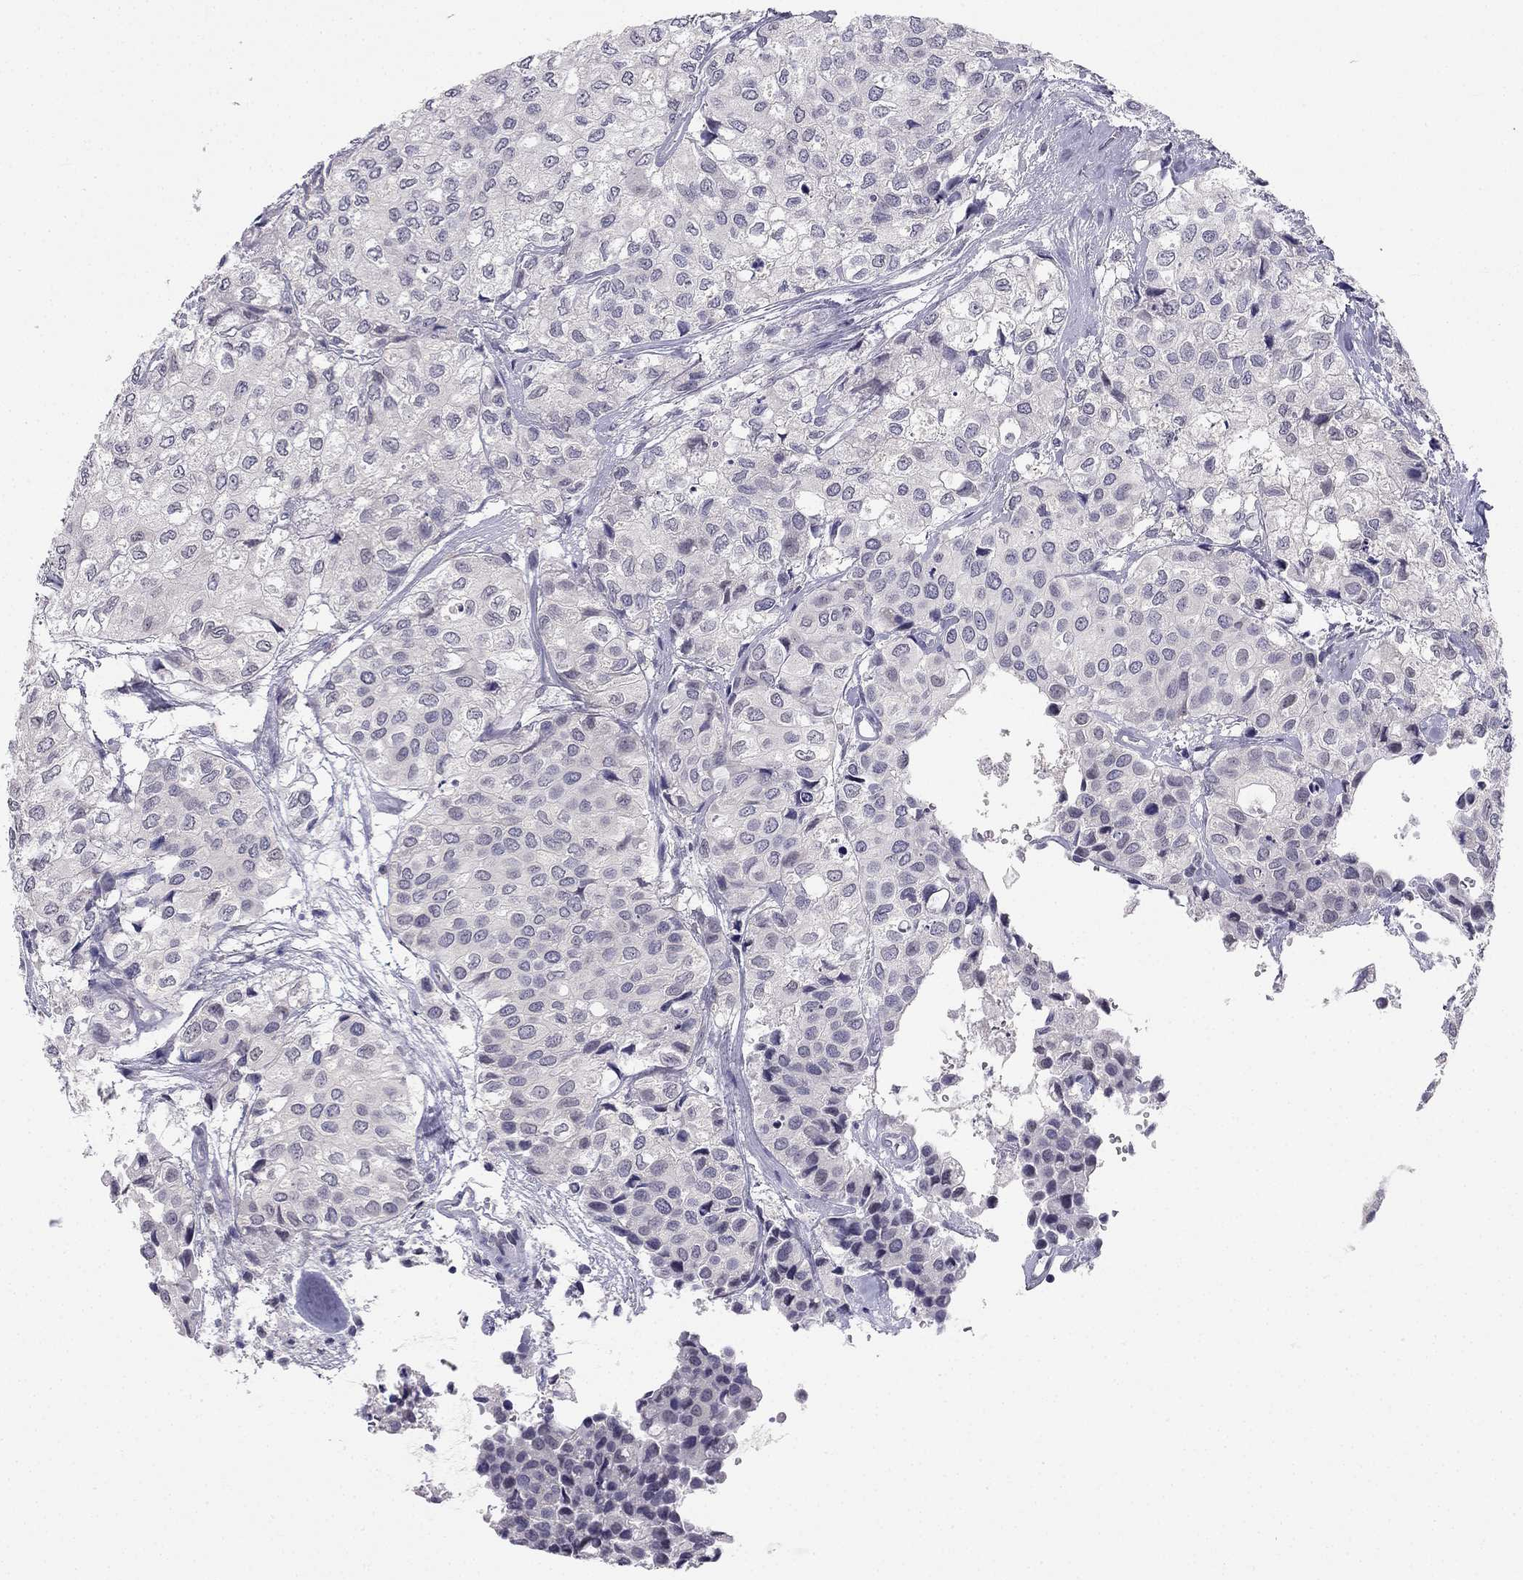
{"staining": {"intensity": "negative", "quantity": "none", "location": "none"}, "tissue": "urothelial cancer", "cell_type": "Tumor cells", "image_type": "cancer", "snomed": [{"axis": "morphology", "description": "Urothelial carcinoma, High grade"}, {"axis": "topography", "description": "Urinary bladder"}], "caption": "The image exhibits no significant expression in tumor cells of urothelial carcinoma (high-grade).", "gene": "C16orf89", "patient": {"sex": "male", "age": 73}}